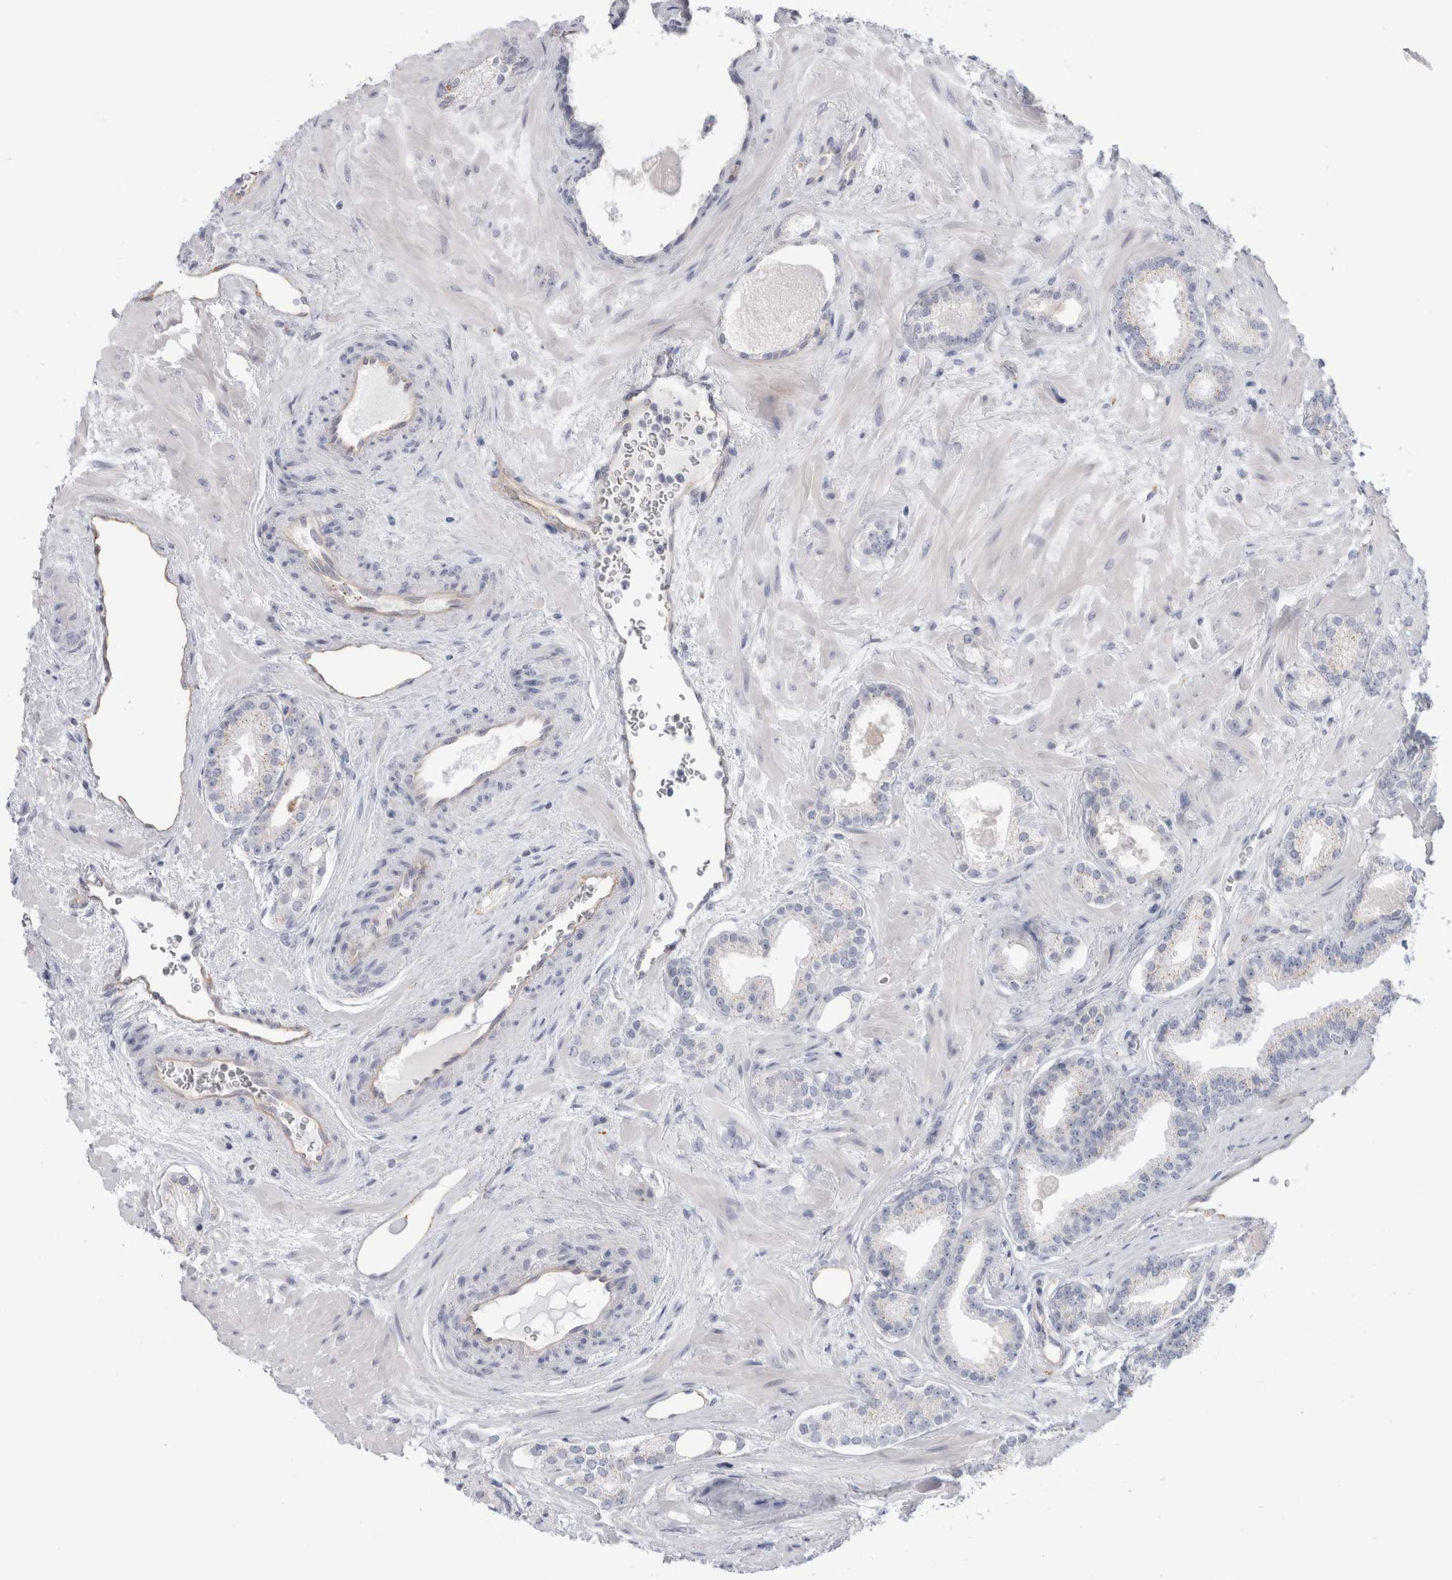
{"staining": {"intensity": "negative", "quantity": "none", "location": "none"}, "tissue": "prostate cancer", "cell_type": "Tumor cells", "image_type": "cancer", "snomed": [{"axis": "morphology", "description": "Adenocarcinoma, Low grade"}, {"axis": "topography", "description": "Prostate"}], "caption": "The micrograph reveals no significant expression in tumor cells of low-grade adenocarcinoma (prostate).", "gene": "ANKMY1", "patient": {"sex": "male", "age": 70}}